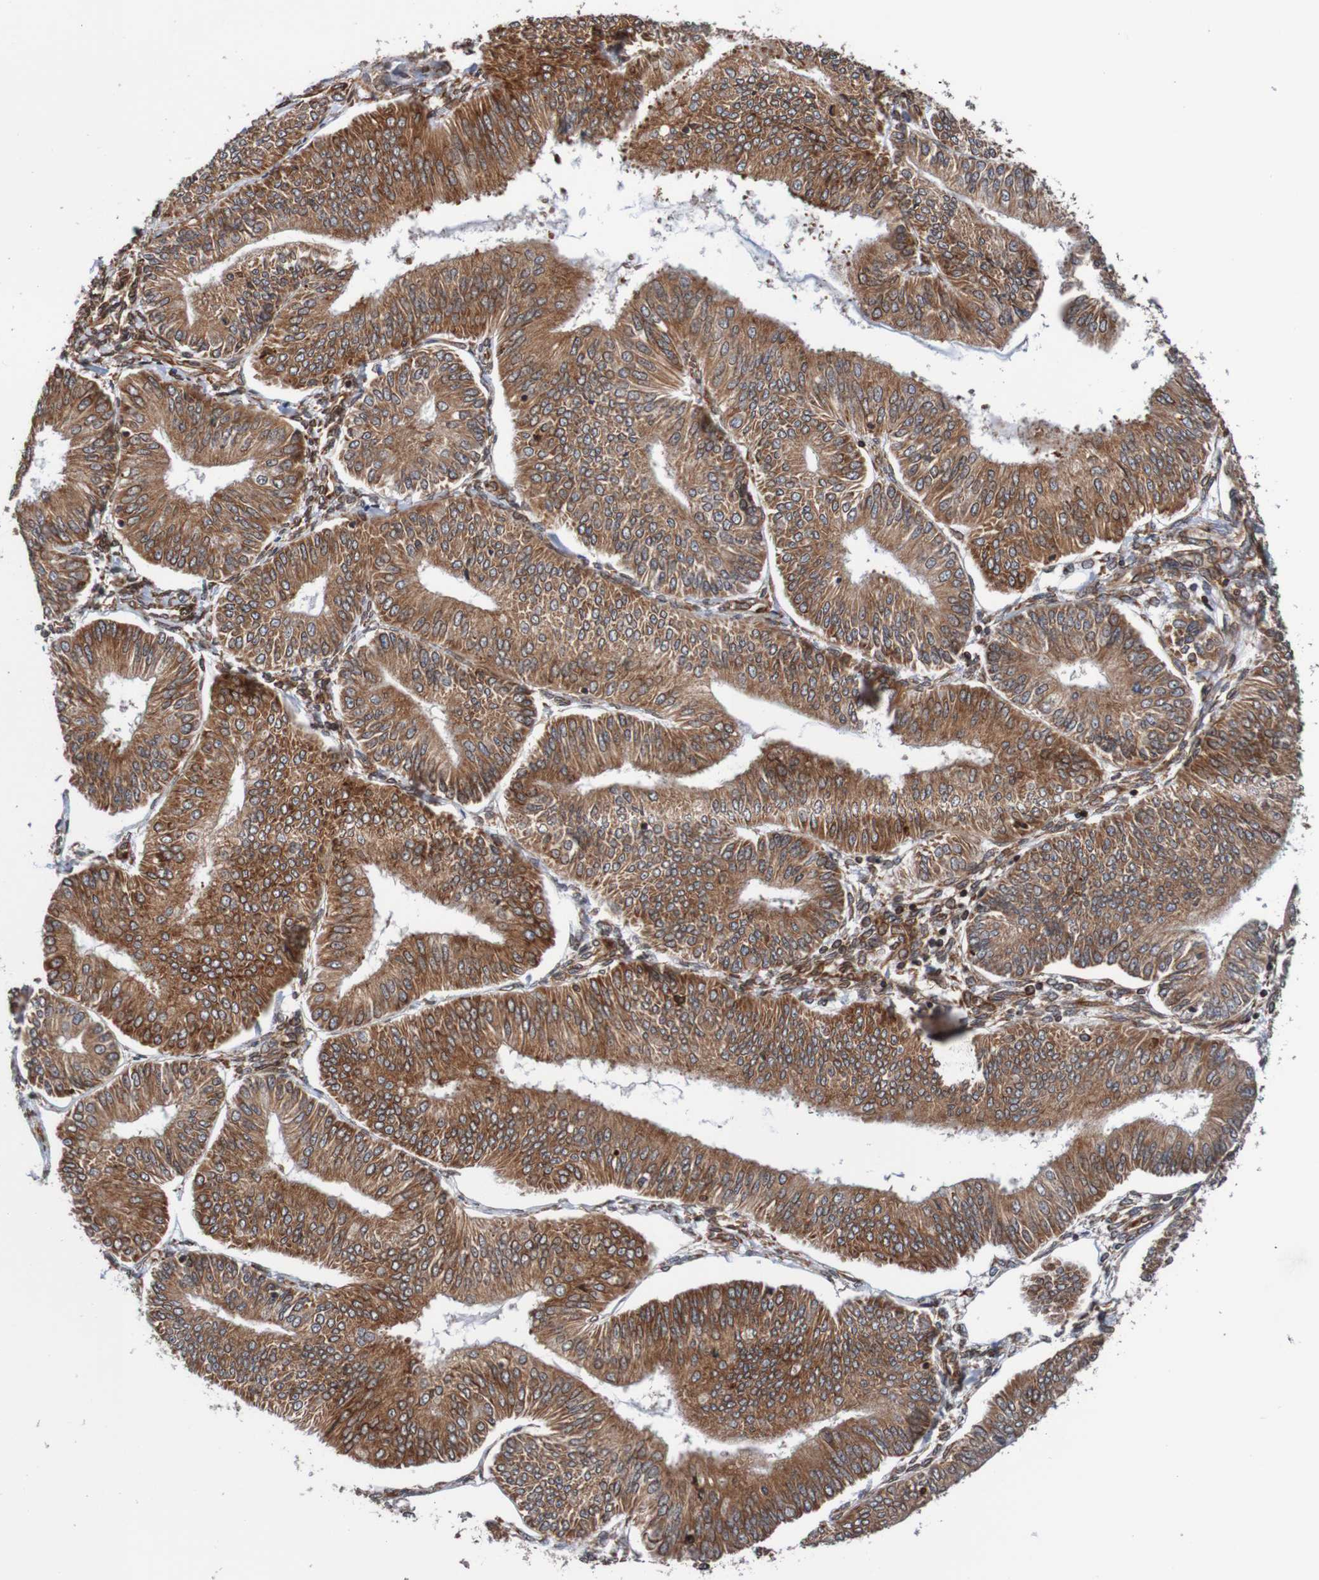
{"staining": {"intensity": "strong", "quantity": ">75%", "location": "cytoplasmic/membranous,nuclear"}, "tissue": "endometrial cancer", "cell_type": "Tumor cells", "image_type": "cancer", "snomed": [{"axis": "morphology", "description": "Adenocarcinoma, NOS"}, {"axis": "topography", "description": "Endometrium"}], "caption": "A brown stain highlights strong cytoplasmic/membranous and nuclear staining of a protein in endometrial adenocarcinoma tumor cells.", "gene": "TMEM109", "patient": {"sex": "female", "age": 58}}